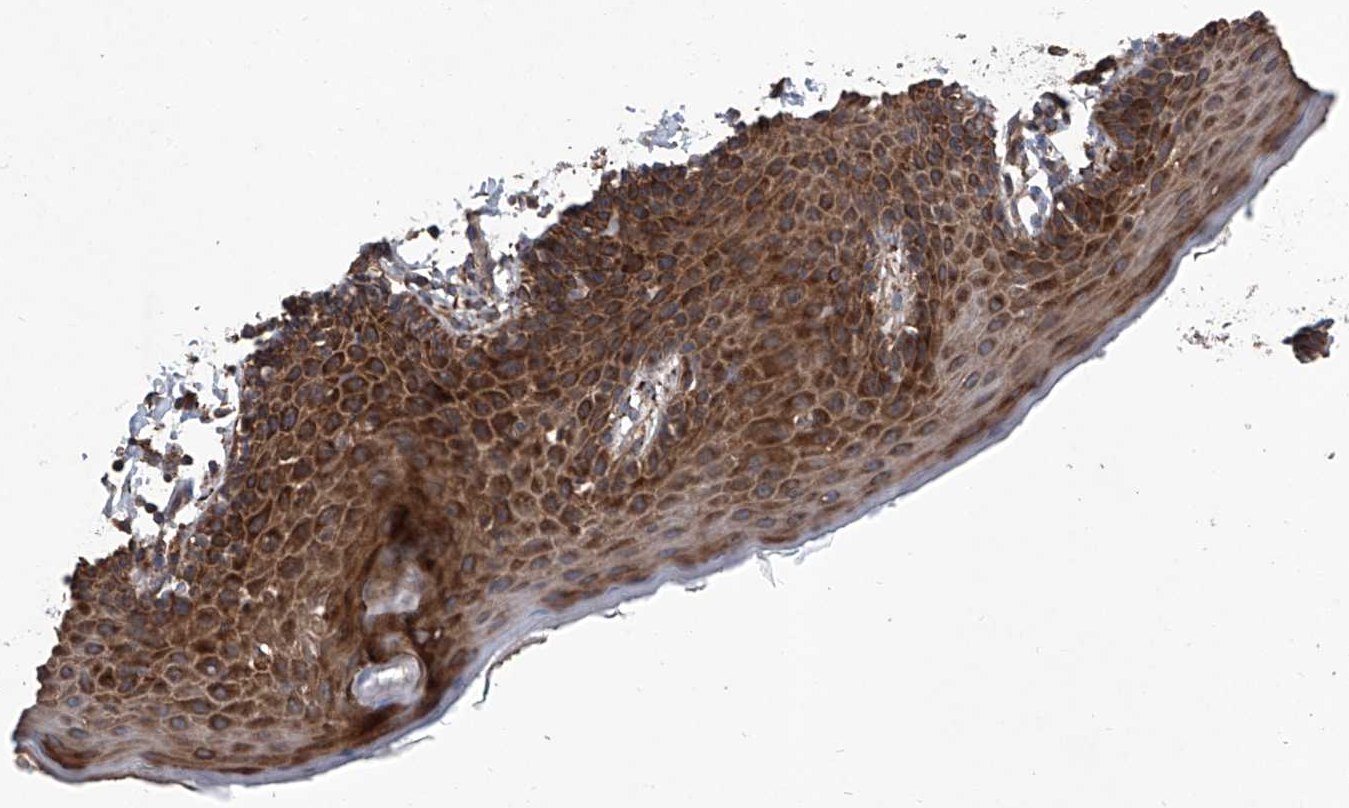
{"staining": {"intensity": "strong", "quantity": ">75%", "location": "cytoplasmic/membranous"}, "tissue": "skin", "cell_type": "Epidermal cells", "image_type": "normal", "snomed": [{"axis": "morphology", "description": "Normal tissue, NOS"}, {"axis": "topography", "description": "Vulva"}], "caption": "Protein staining of unremarkable skin demonstrates strong cytoplasmic/membranous expression in about >75% of epidermal cells.", "gene": "ASCC3", "patient": {"sex": "female", "age": 66}}